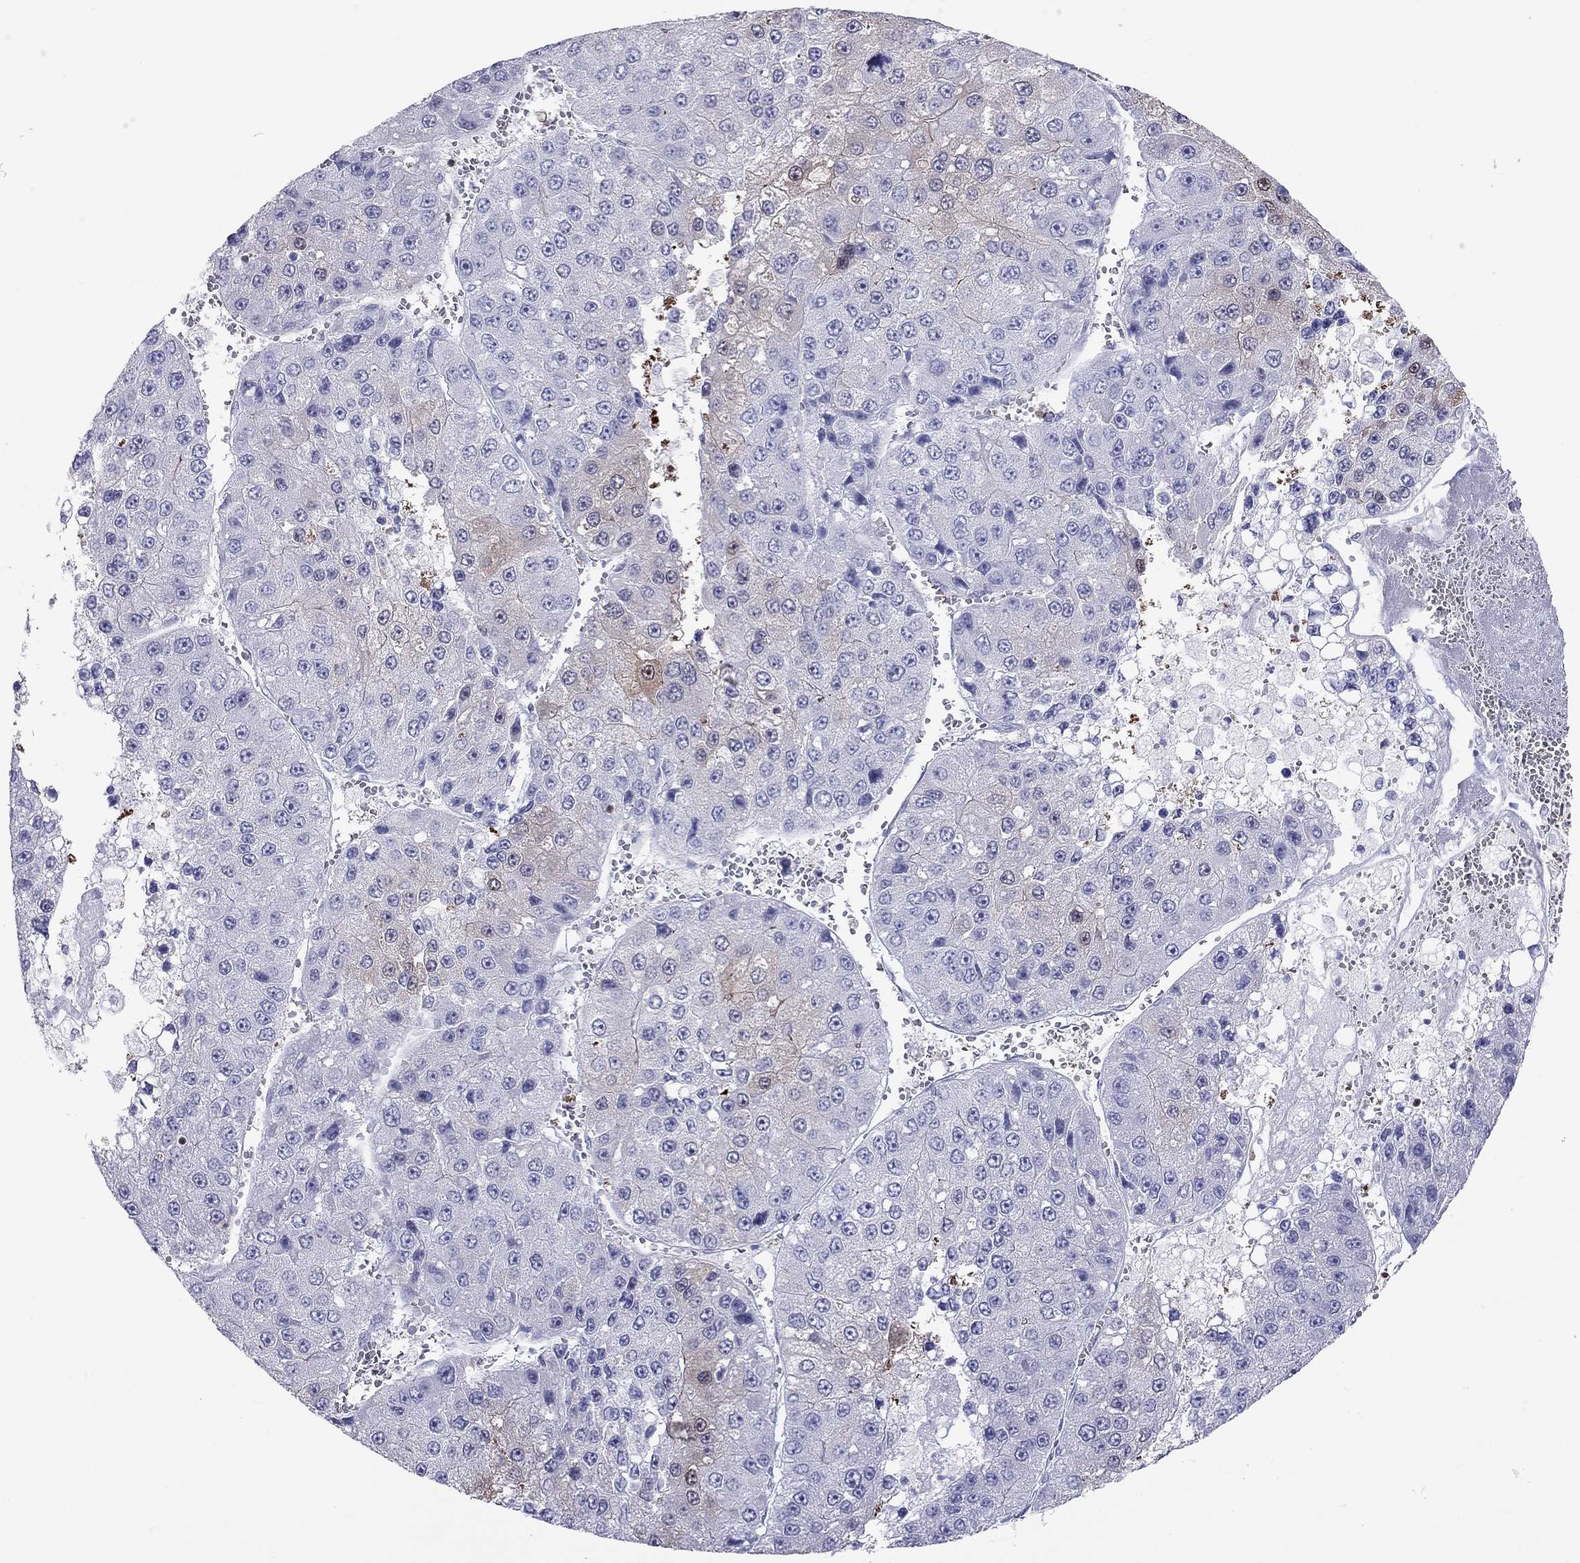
{"staining": {"intensity": "weak", "quantity": "<25%", "location": "cytoplasmic/membranous"}, "tissue": "liver cancer", "cell_type": "Tumor cells", "image_type": "cancer", "snomed": [{"axis": "morphology", "description": "Carcinoma, Hepatocellular, NOS"}, {"axis": "topography", "description": "Liver"}], "caption": "Human hepatocellular carcinoma (liver) stained for a protein using immunohistochemistry (IHC) shows no positivity in tumor cells.", "gene": "SH2D2A", "patient": {"sex": "female", "age": 73}}